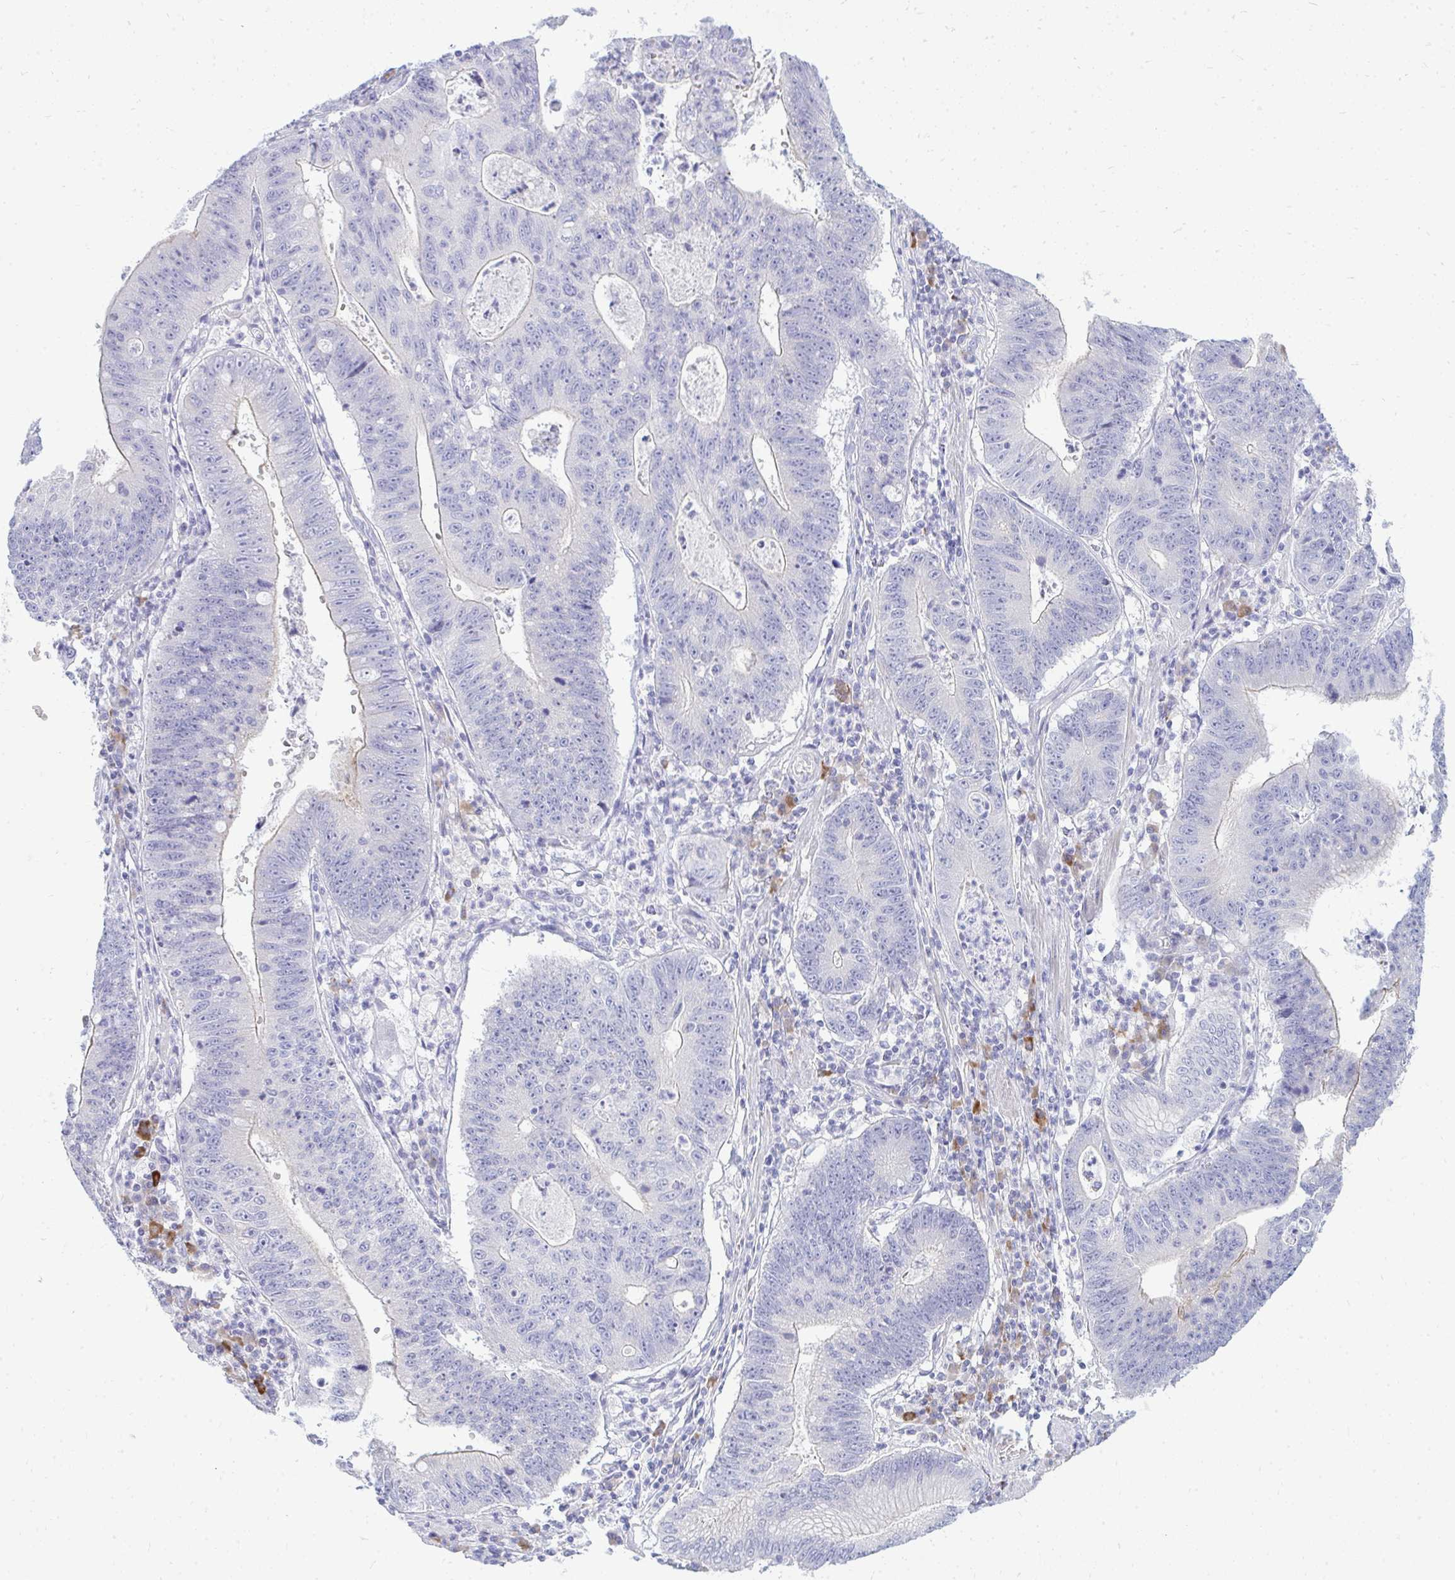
{"staining": {"intensity": "negative", "quantity": "none", "location": "none"}, "tissue": "stomach cancer", "cell_type": "Tumor cells", "image_type": "cancer", "snomed": [{"axis": "morphology", "description": "Adenocarcinoma, NOS"}, {"axis": "topography", "description": "Stomach"}], "caption": "DAB immunohistochemical staining of stomach cancer (adenocarcinoma) shows no significant positivity in tumor cells.", "gene": "TSPEAR", "patient": {"sex": "male", "age": 59}}